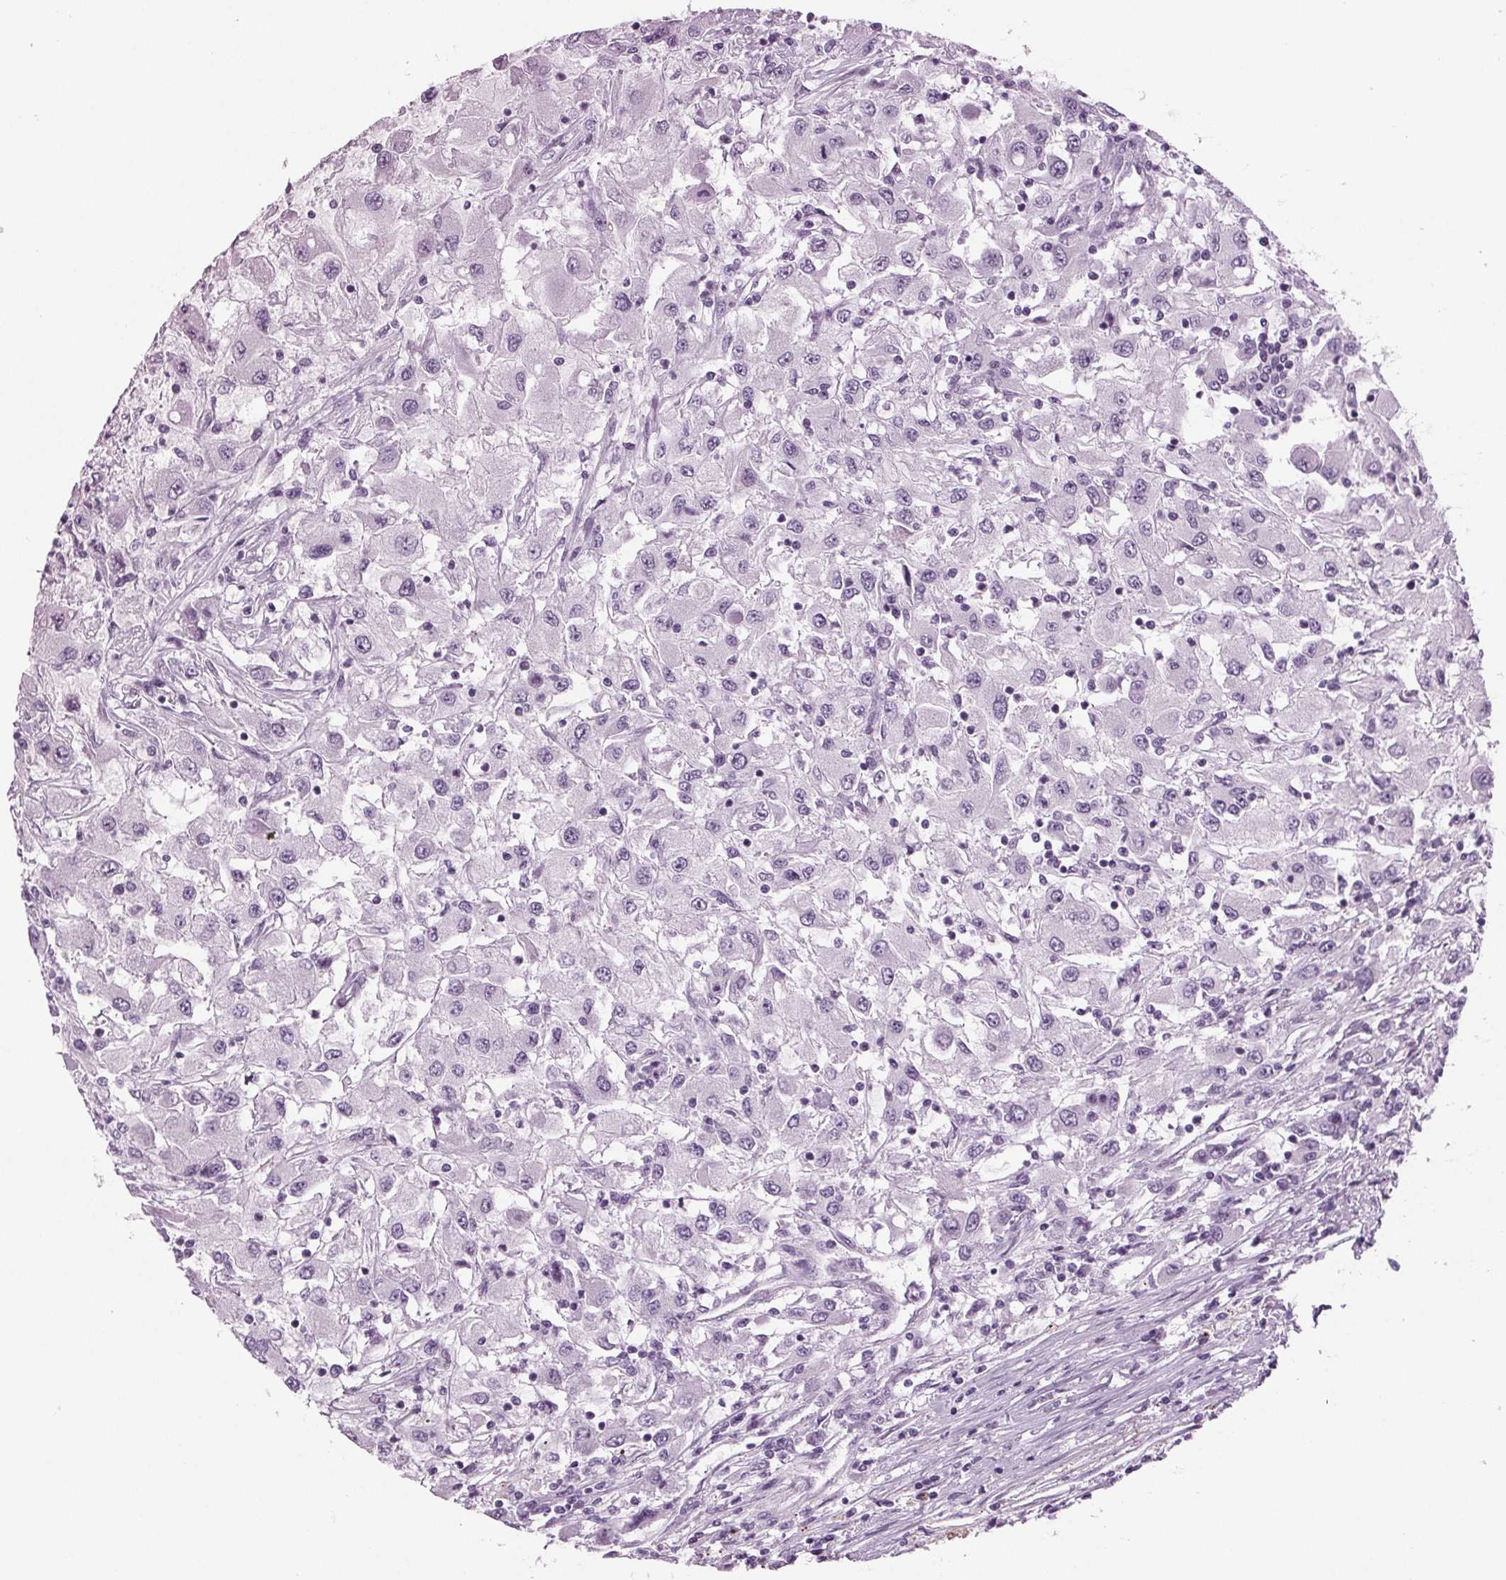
{"staining": {"intensity": "negative", "quantity": "none", "location": "none"}, "tissue": "renal cancer", "cell_type": "Tumor cells", "image_type": "cancer", "snomed": [{"axis": "morphology", "description": "Adenocarcinoma, NOS"}, {"axis": "topography", "description": "Kidney"}], "caption": "This is an immunohistochemistry (IHC) image of adenocarcinoma (renal). There is no expression in tumor cells.", "gene": "BHLHE22", "patient": {"sex": "female", "age": 67}}